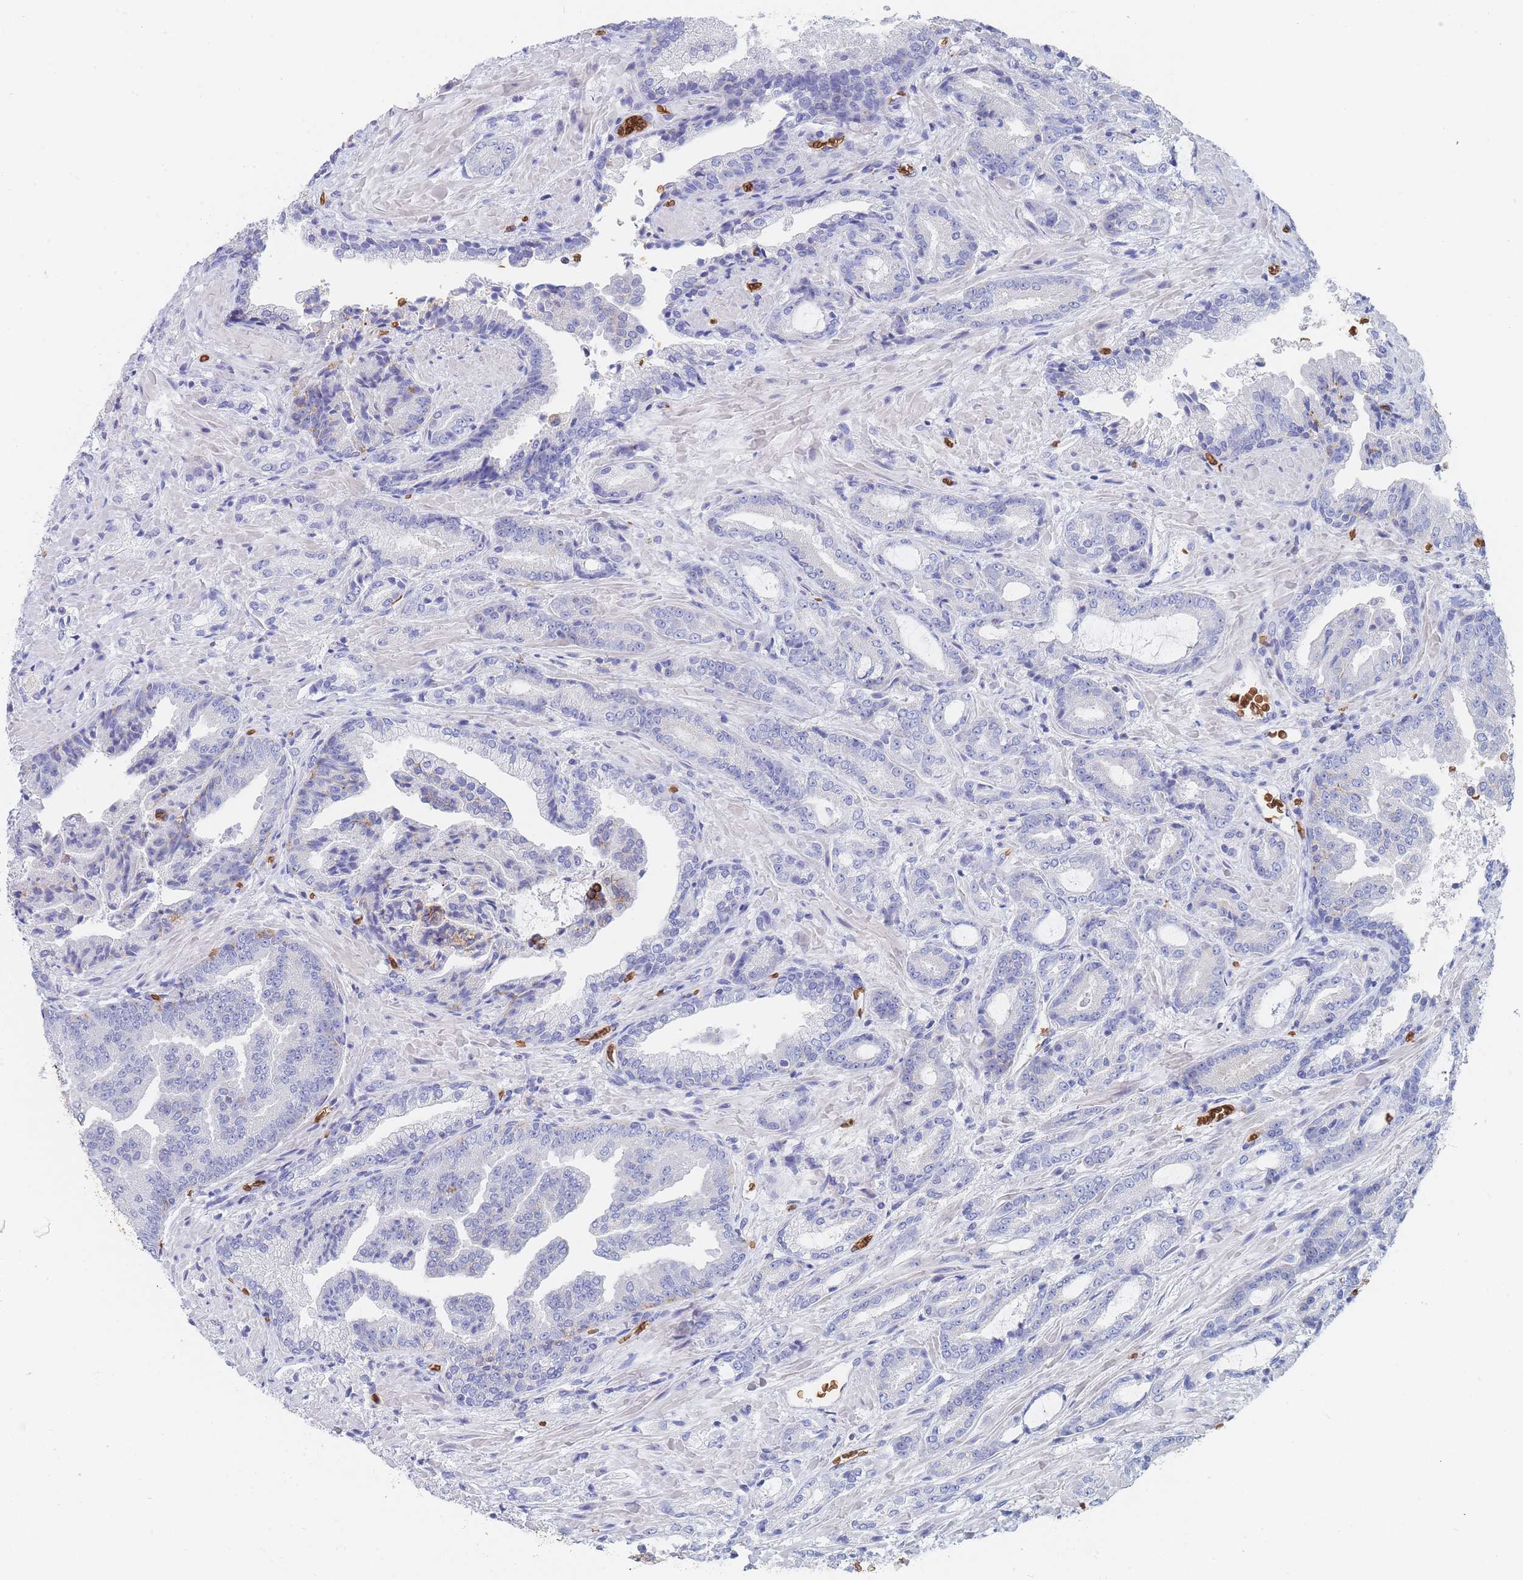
{"staining": {"intensity": "negative", "quantity": "none", "location": "none"}, "tissue": "prostate cancer", "cell_type": "Tumor cells", "image_type": "cancer", "snomed": [{"axis": "morphology", "description": "Adenocarcinoma, High grade"}, {"axis": "topography", "description": "Prostate"}], "caption": "DAB immunohistochemical staining of prostate cancer demonstrates no significant staining in tumor cells.", "gene": "SLC2A1", "patient": {"sex": "male", "age": 68}}